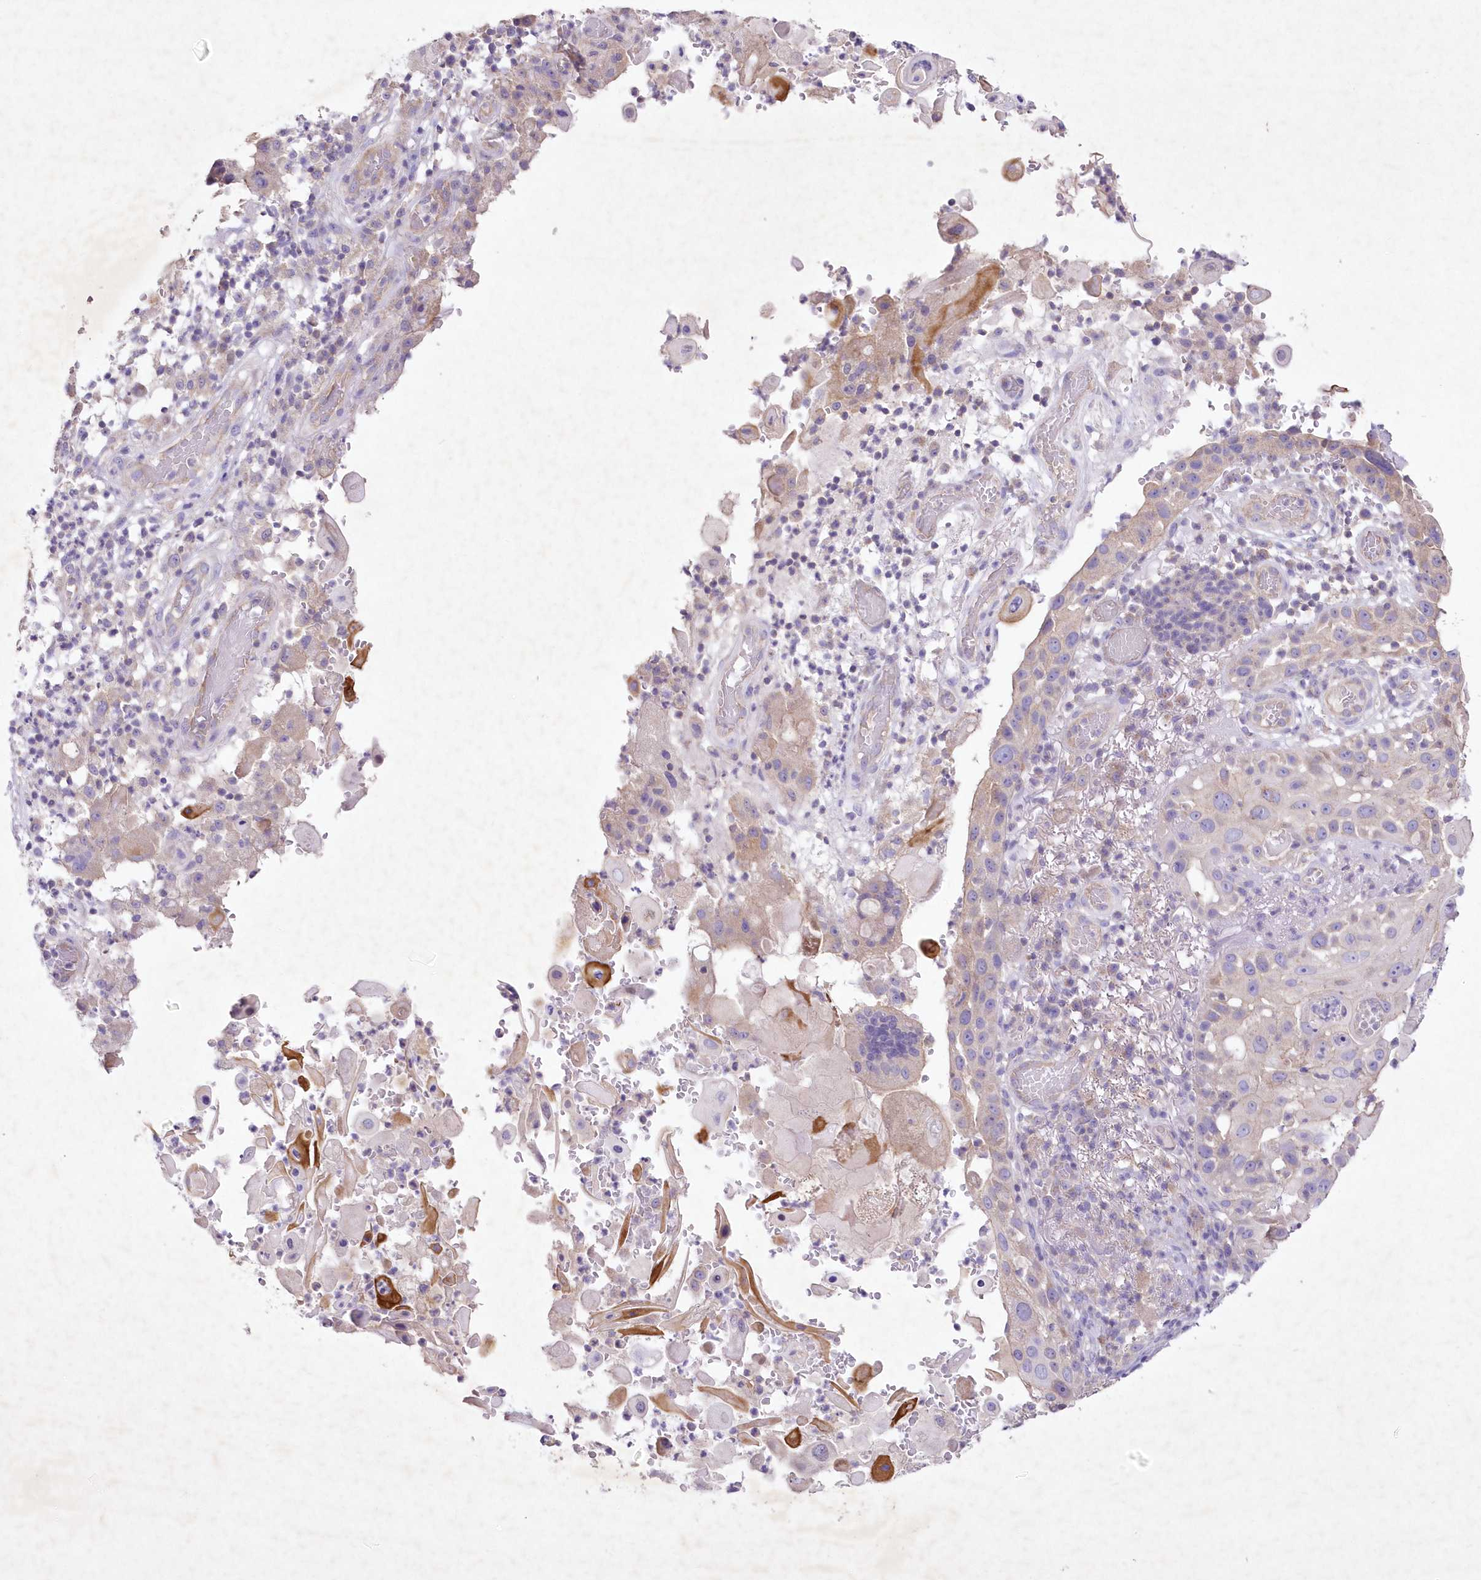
{"staining": {"intensity": "negative", "quantity": "none", "location": "none"}, "tissue": "skin cancer", "cell_type": "Tumor cells", "image_type": "cancer", "snomed": [{"axis": "morphology", "description": "Squamous cell carcinoma, NOS"}, {"axis": "topography", "description": "Skin"}], "caption": "A micrograph of skin squamous cell carcinoma stained for a protein shows no brown staining in tumor cells. The staining is performed using DAB (3,3'-diaminobenzidine) brown chromogen with nuclei counter-stained in using hematoxylin.", "gene": "ITSN2", "patient": {"sex": "female", "age": 44}}